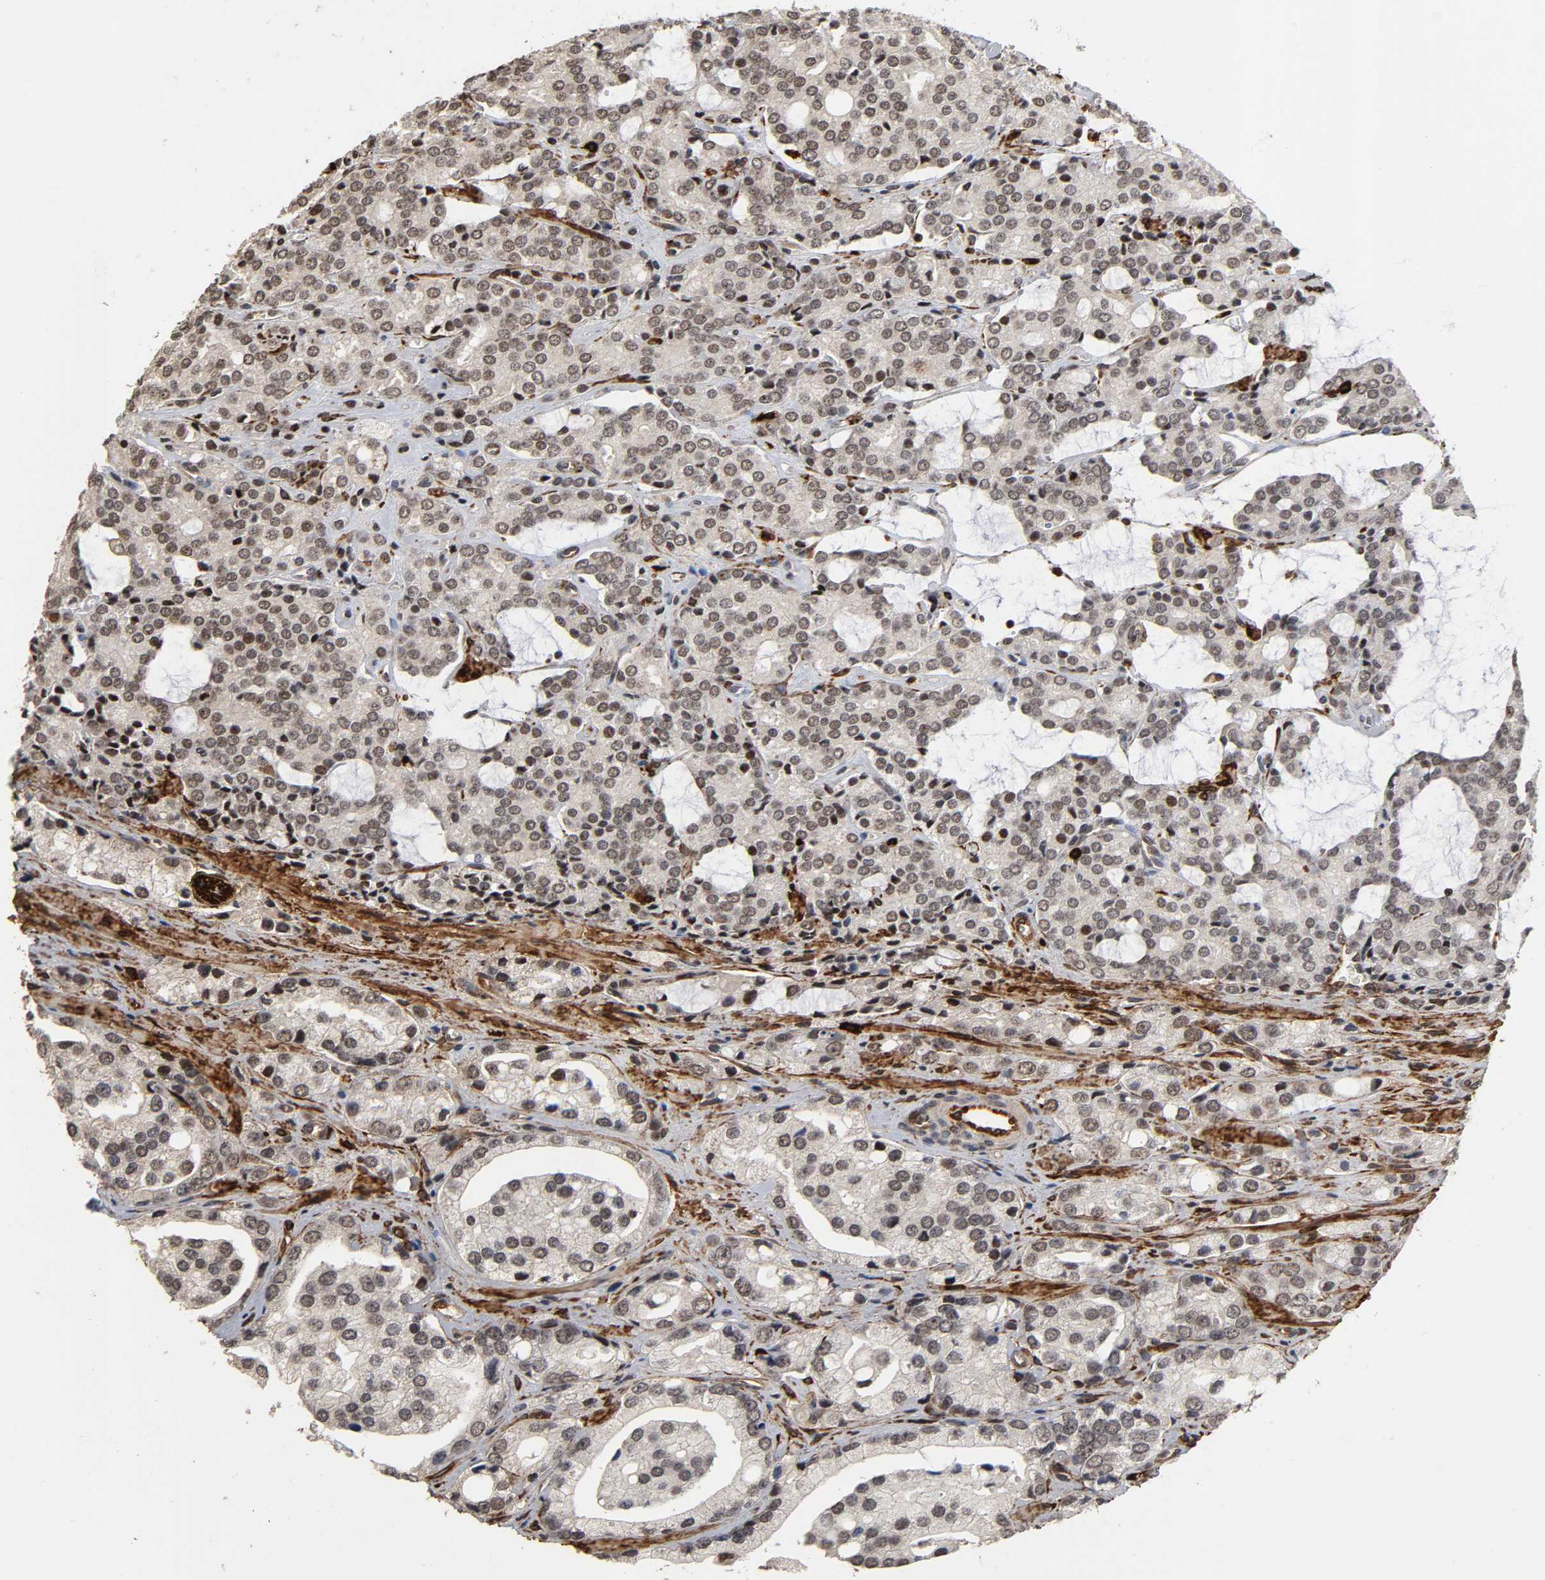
{"staining": {"intensity": "weak", "quantity": ">75%", "location": "cytoplasmic/membranous,nuclear"}, "tissue": "prostate cancer", "cell_type": "Tumor cells", "image_type": "cancer", "snomed": [{"axis": "morphology", "description": "Adenocarcinoma, High grade"}, {"axis": "topography", "description": "Prostate"}], "caption": "Protein staining of prostate adenocarcinoma (high-grade) tissue reveals weak cytoplasmic/membranous and nuclear positivity in about >75% of tumor cells. (DAB (3,3'-diaminobenzidine) = brown stain, brightfield microscopy at high magnification).", "gene": "AHNAK2", "patient": {"sex": "male", "age": 67}}